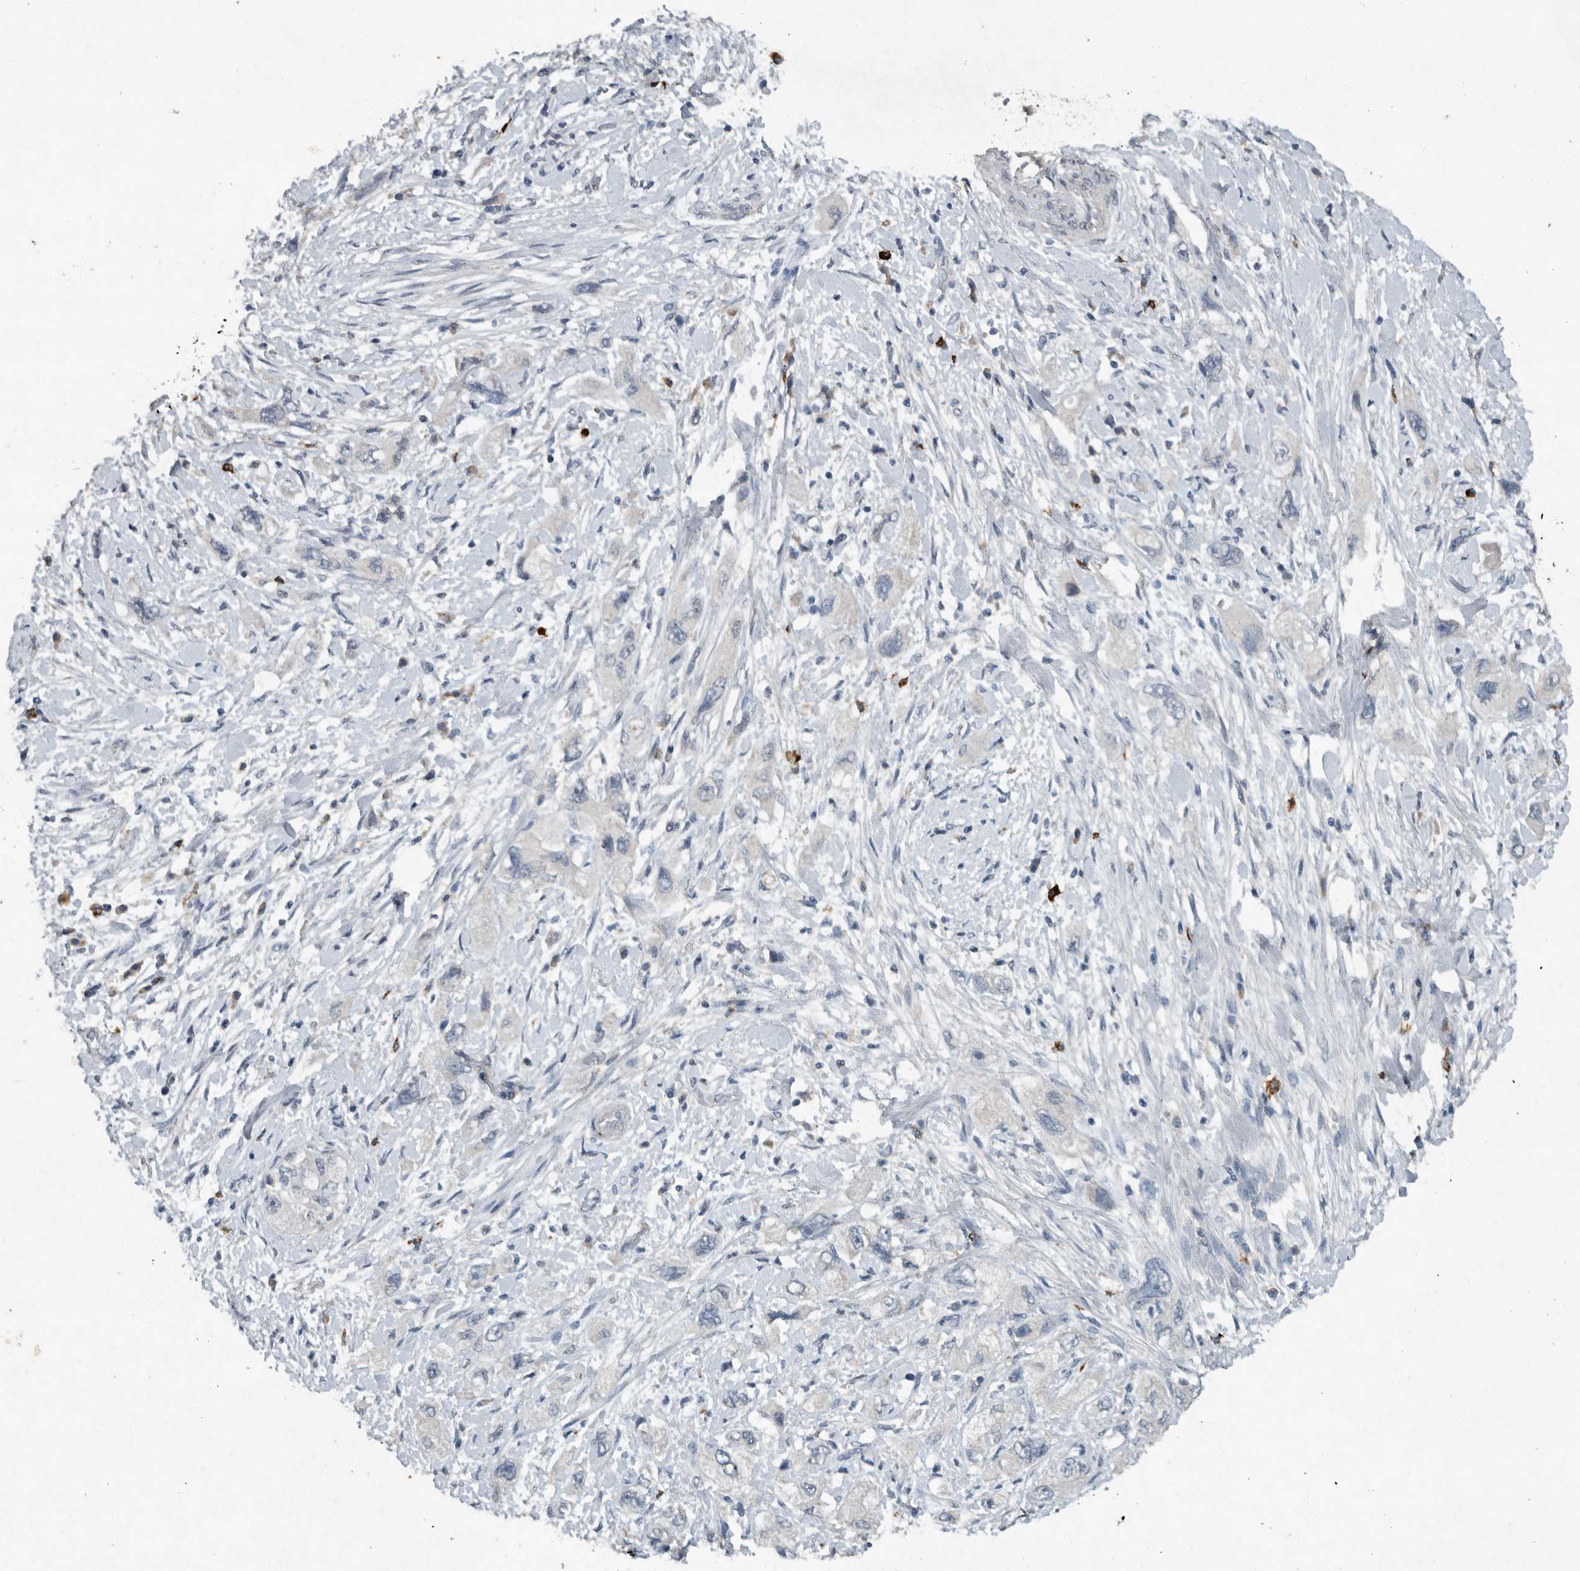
{"staining": {"intensity": "negative", "quantity": "none", "location": "none"}, "tissue": "pancreatic cancer", "cell_type": "Tumor cells", "image_type": "cancer", "snomed": [{"axis": "morphology", "description": "Adenocarcinoma, NOS"}, {"axis": "topography", "description": "Pancreas"}], "caption": "DAB (3,3'-diaminobenzidine) immunohistochemical staining of human pancreatic cancer (adenocarcinoma) shows no significant positivity in tumor cells.", "gene": "IL20", "patient": {"sex": "female", "age": 73}}